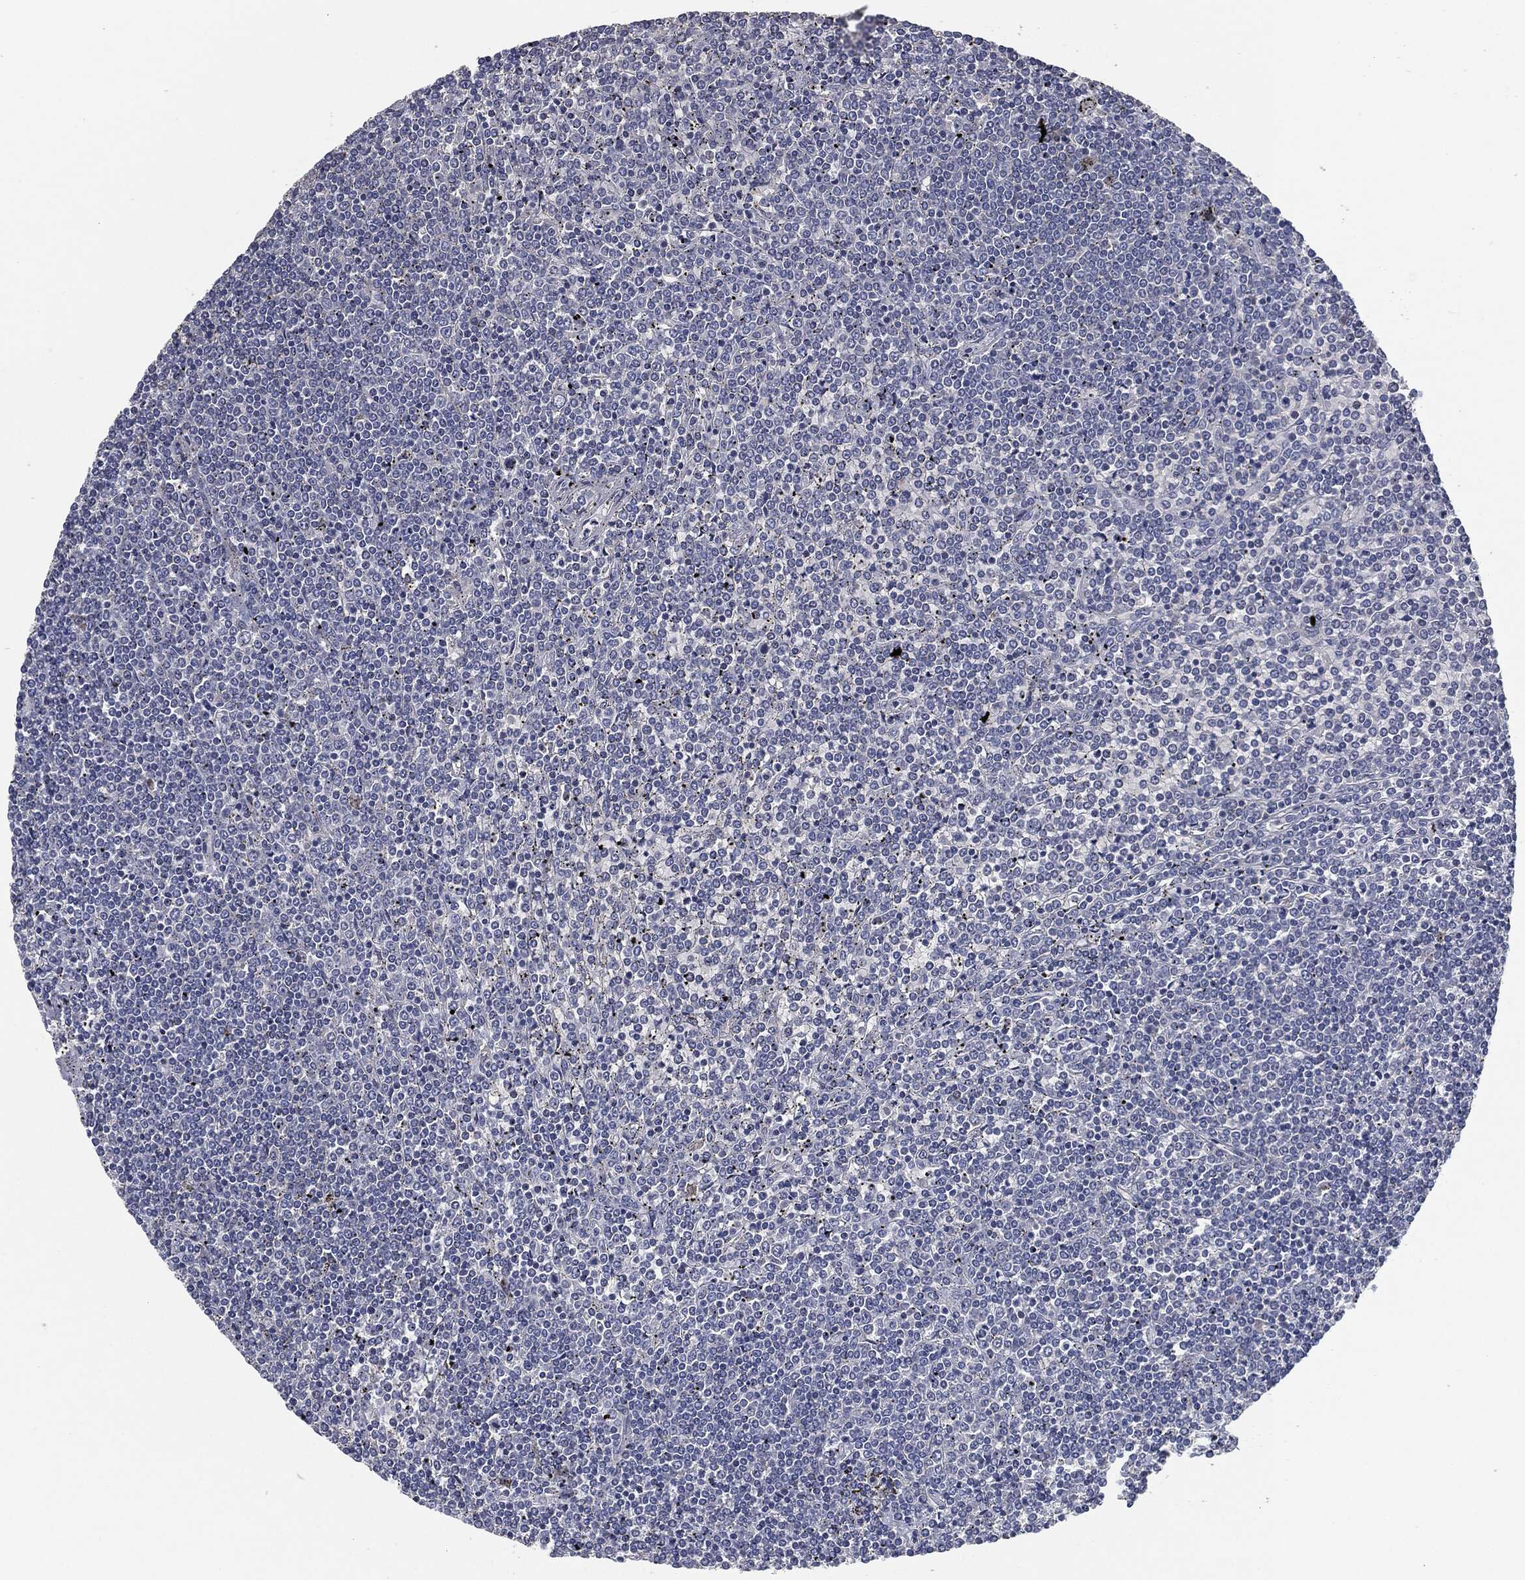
{"staining": {"intensity": "negative", "quantity": "none", "location": "none"}, "tissue": "lymphoma", "cell_type": "Tumor cells", "image_type": "cancer", "snomed": [{"axis": "morphology", "description": "Malignant lymphoma, non-Hodgkin's type, Low grade"}, {"axis": "topography", "description": "Spleen"}], "caption": "The IHC micrograph has no significant positivity in tumor cells of malignant lymphoma, non-Hodgkin's type (low-grade) tissue.", "gene": "SVIL", "patient": {"sex": "female", "age": 19}}